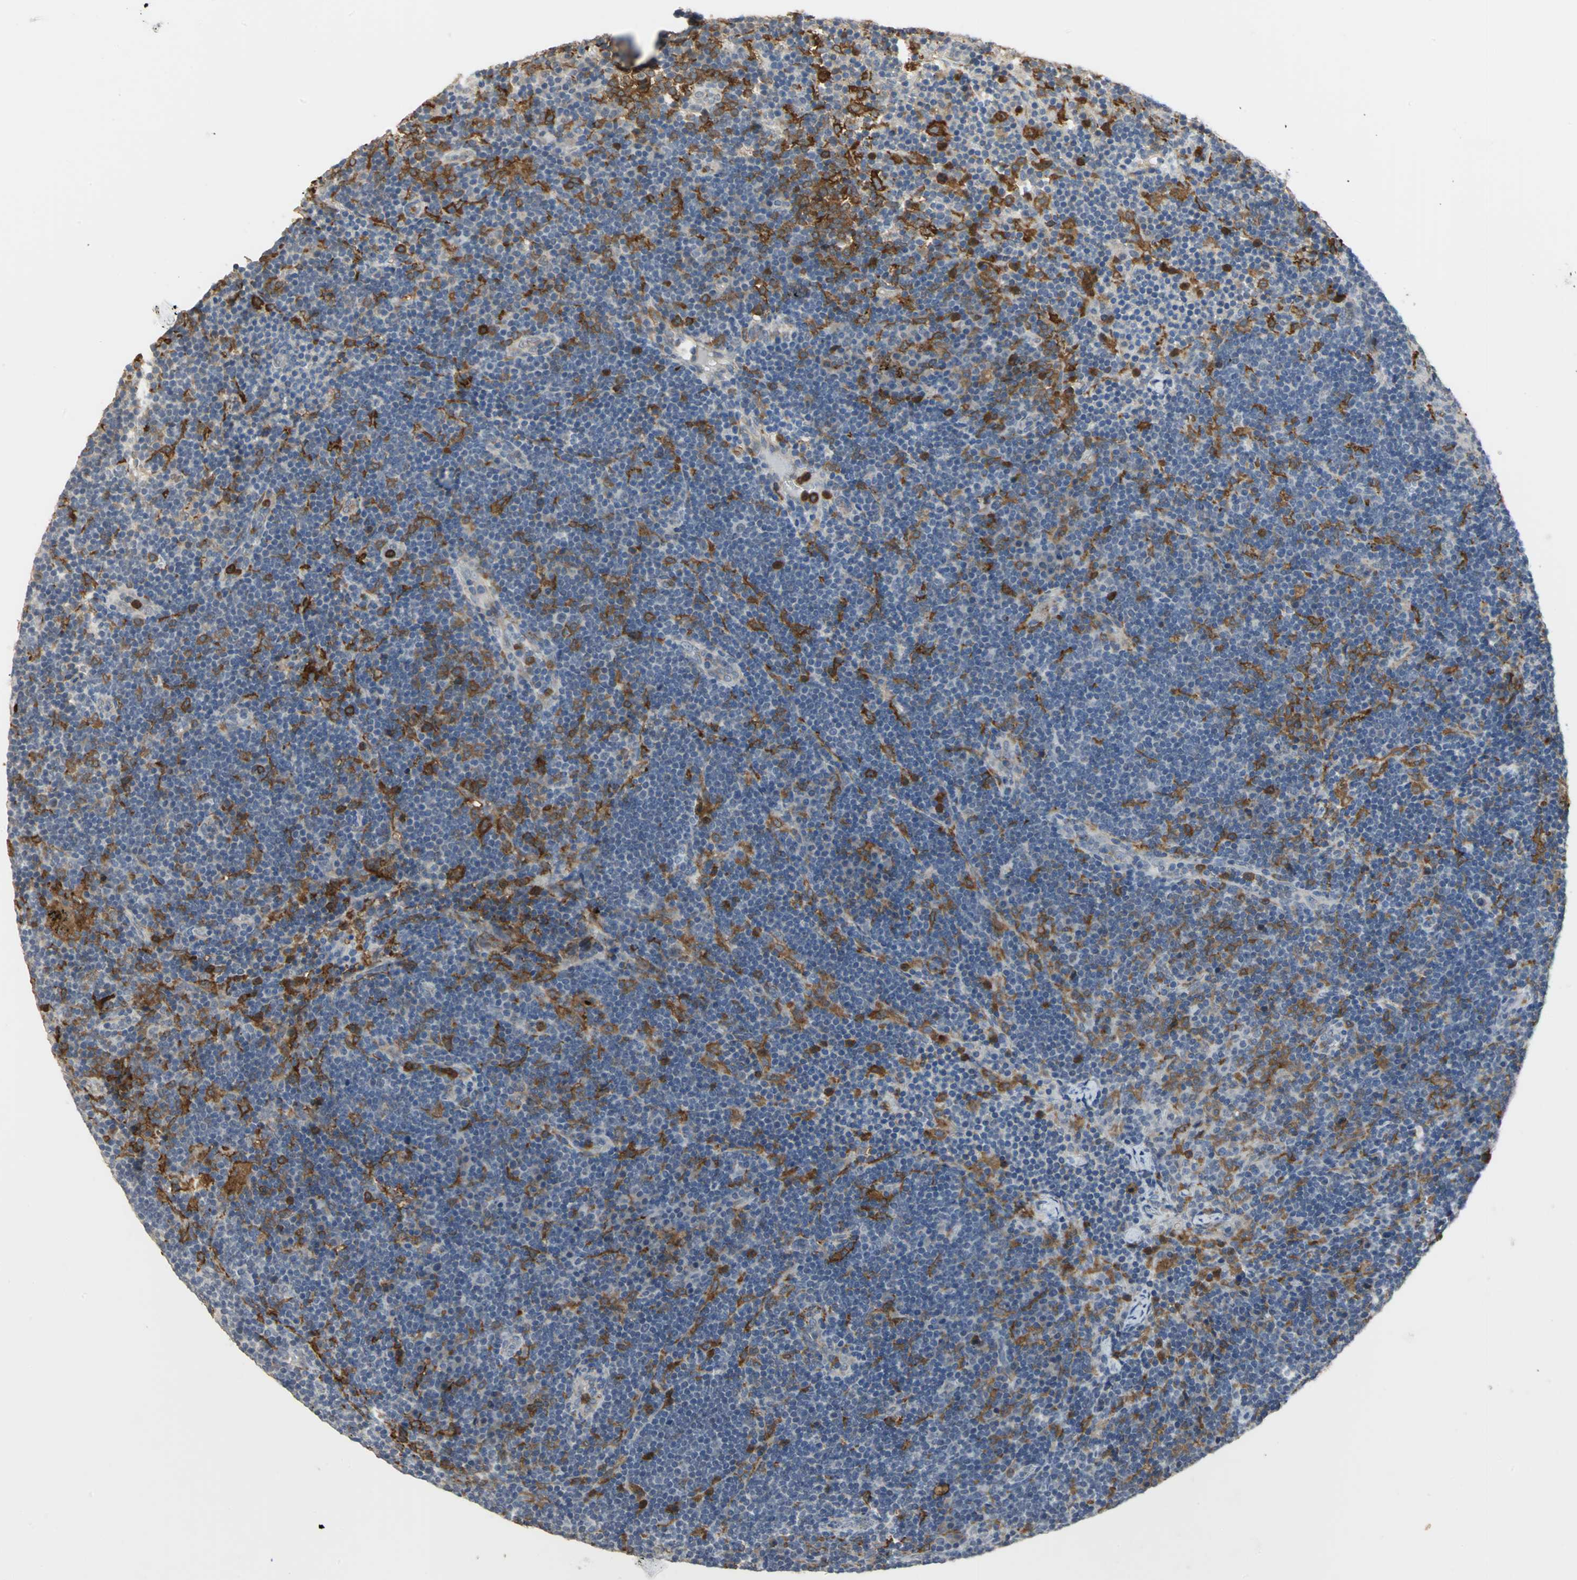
{"staining": {"intensity": "strong", "quantity": "25%-75%", "location": "cytoplasmic/membranous"}, "tissue": "lymph node", "cell_type": "Germinal center cells", "image_type": "normal", "snomed": [{"axis": "morphology", "description": "Normal tissue, NOS"}, {"axis": "morphology", "description": "Squamous cell carcinoma, metastatic, NOS"}, {"axis": "topography", "description": "Lymph node"}], "caption": "This is a micrograph of immunohistochemistry (IHC) staining of normal lymph node, which shows strong positivity in the cytoplasmic/membranous of germinal center cells.", "gene": "SKAP2", "patient": {"sex": "female", "age": 53}}